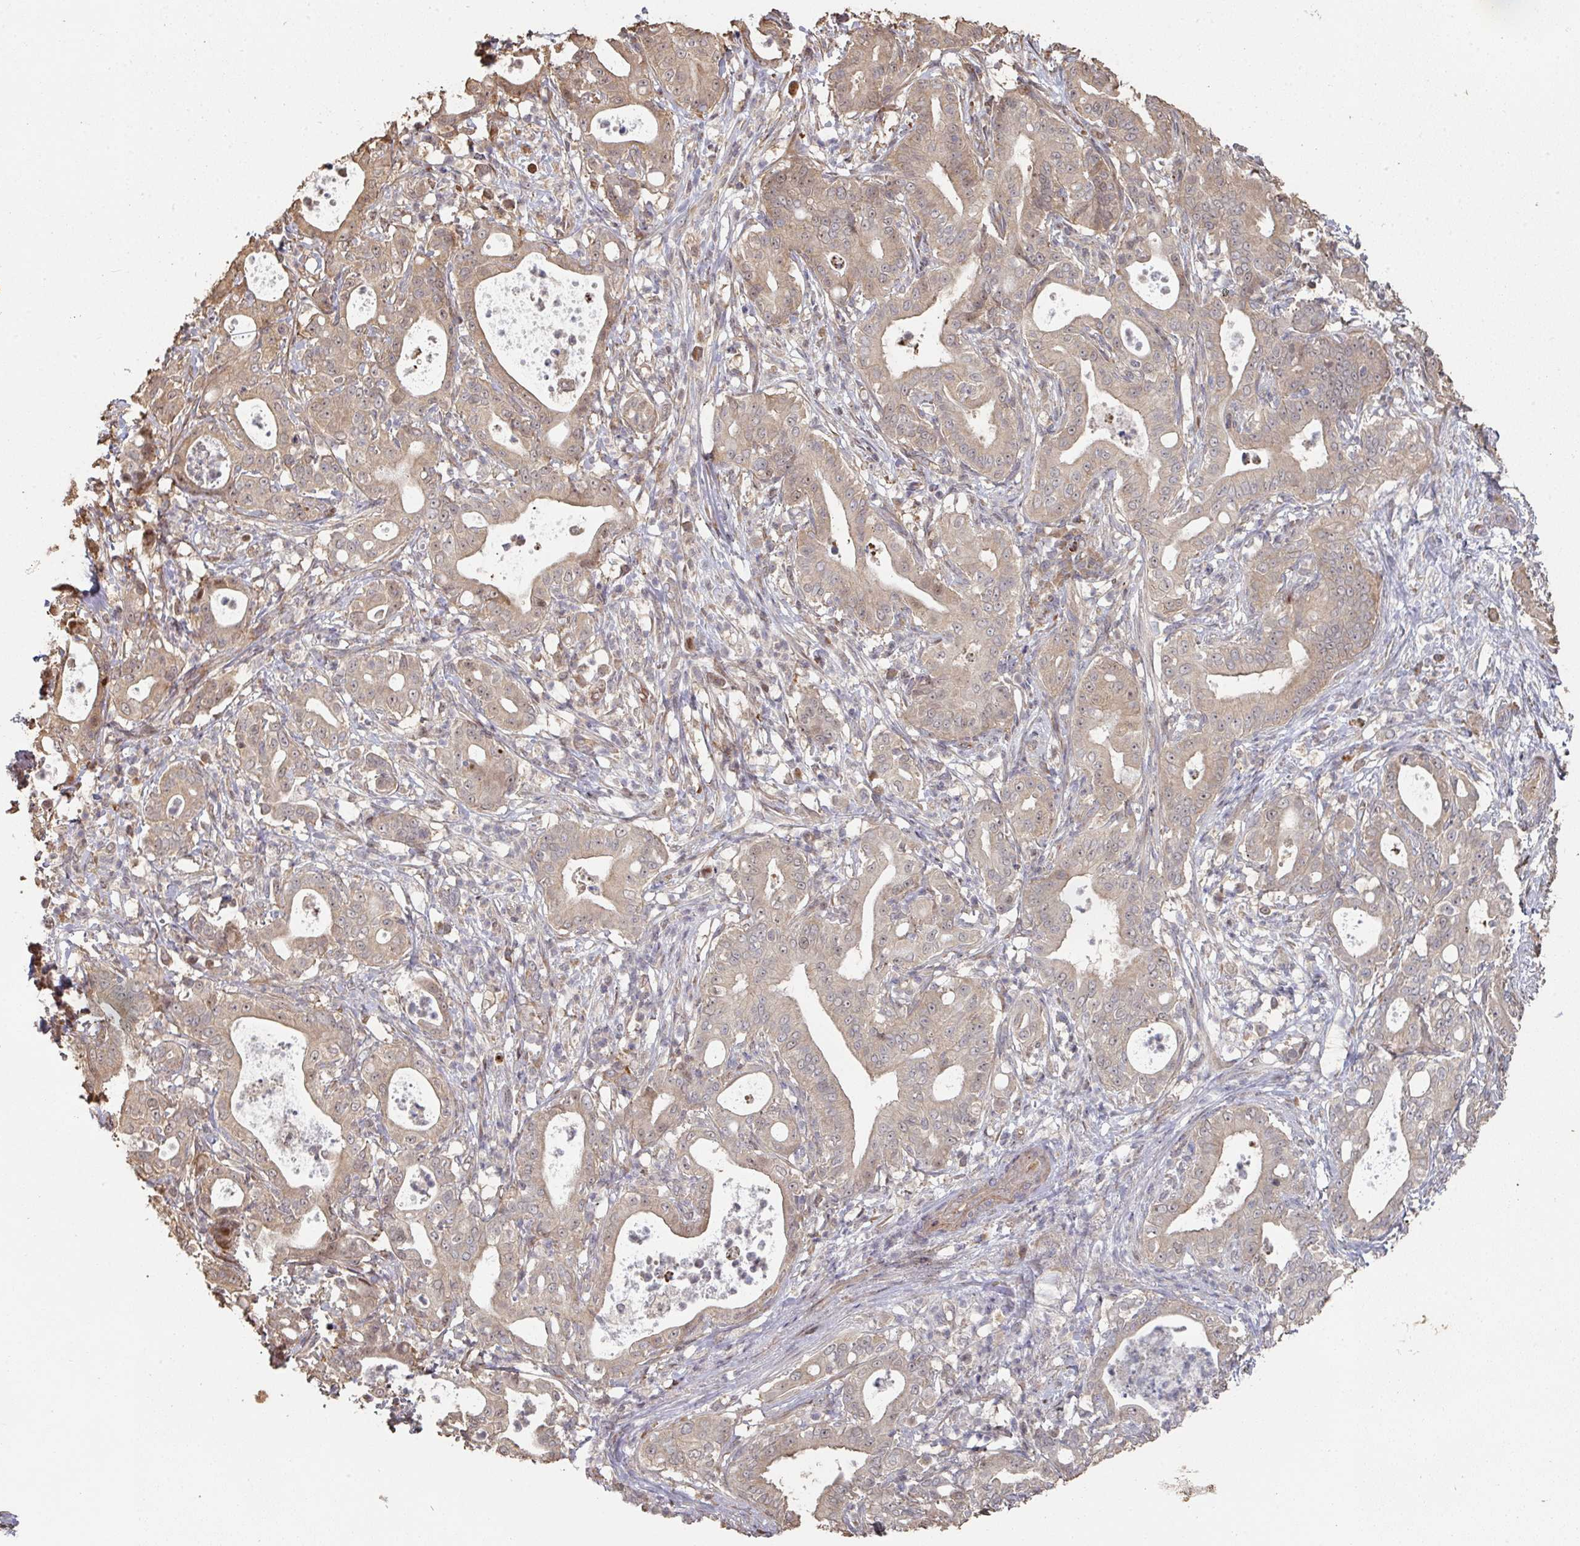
{"staining": {"intensity": "weak", "quantity": ">75%", "location": "cytoplasmic/membranous"}, "tissue": "pancreatic cancer", "cell_type": "Tumor cells", "image_type": "cancer", "snomed": [{"axis": "morphology", "description": "Adenocarcinoma, NOS"}, {"axis": "topography", "description": "Pancreas"}], "caption": "This histopathology image reveals immunohistochemistry (IHC) staining of human pancreatic cancer (adenocarcinoma), with low weak cytoplasmic/membranous positivity in about >75% of tumor cells.", "gene": "CA7", "patient": {"sex": "male", "age": 71}}